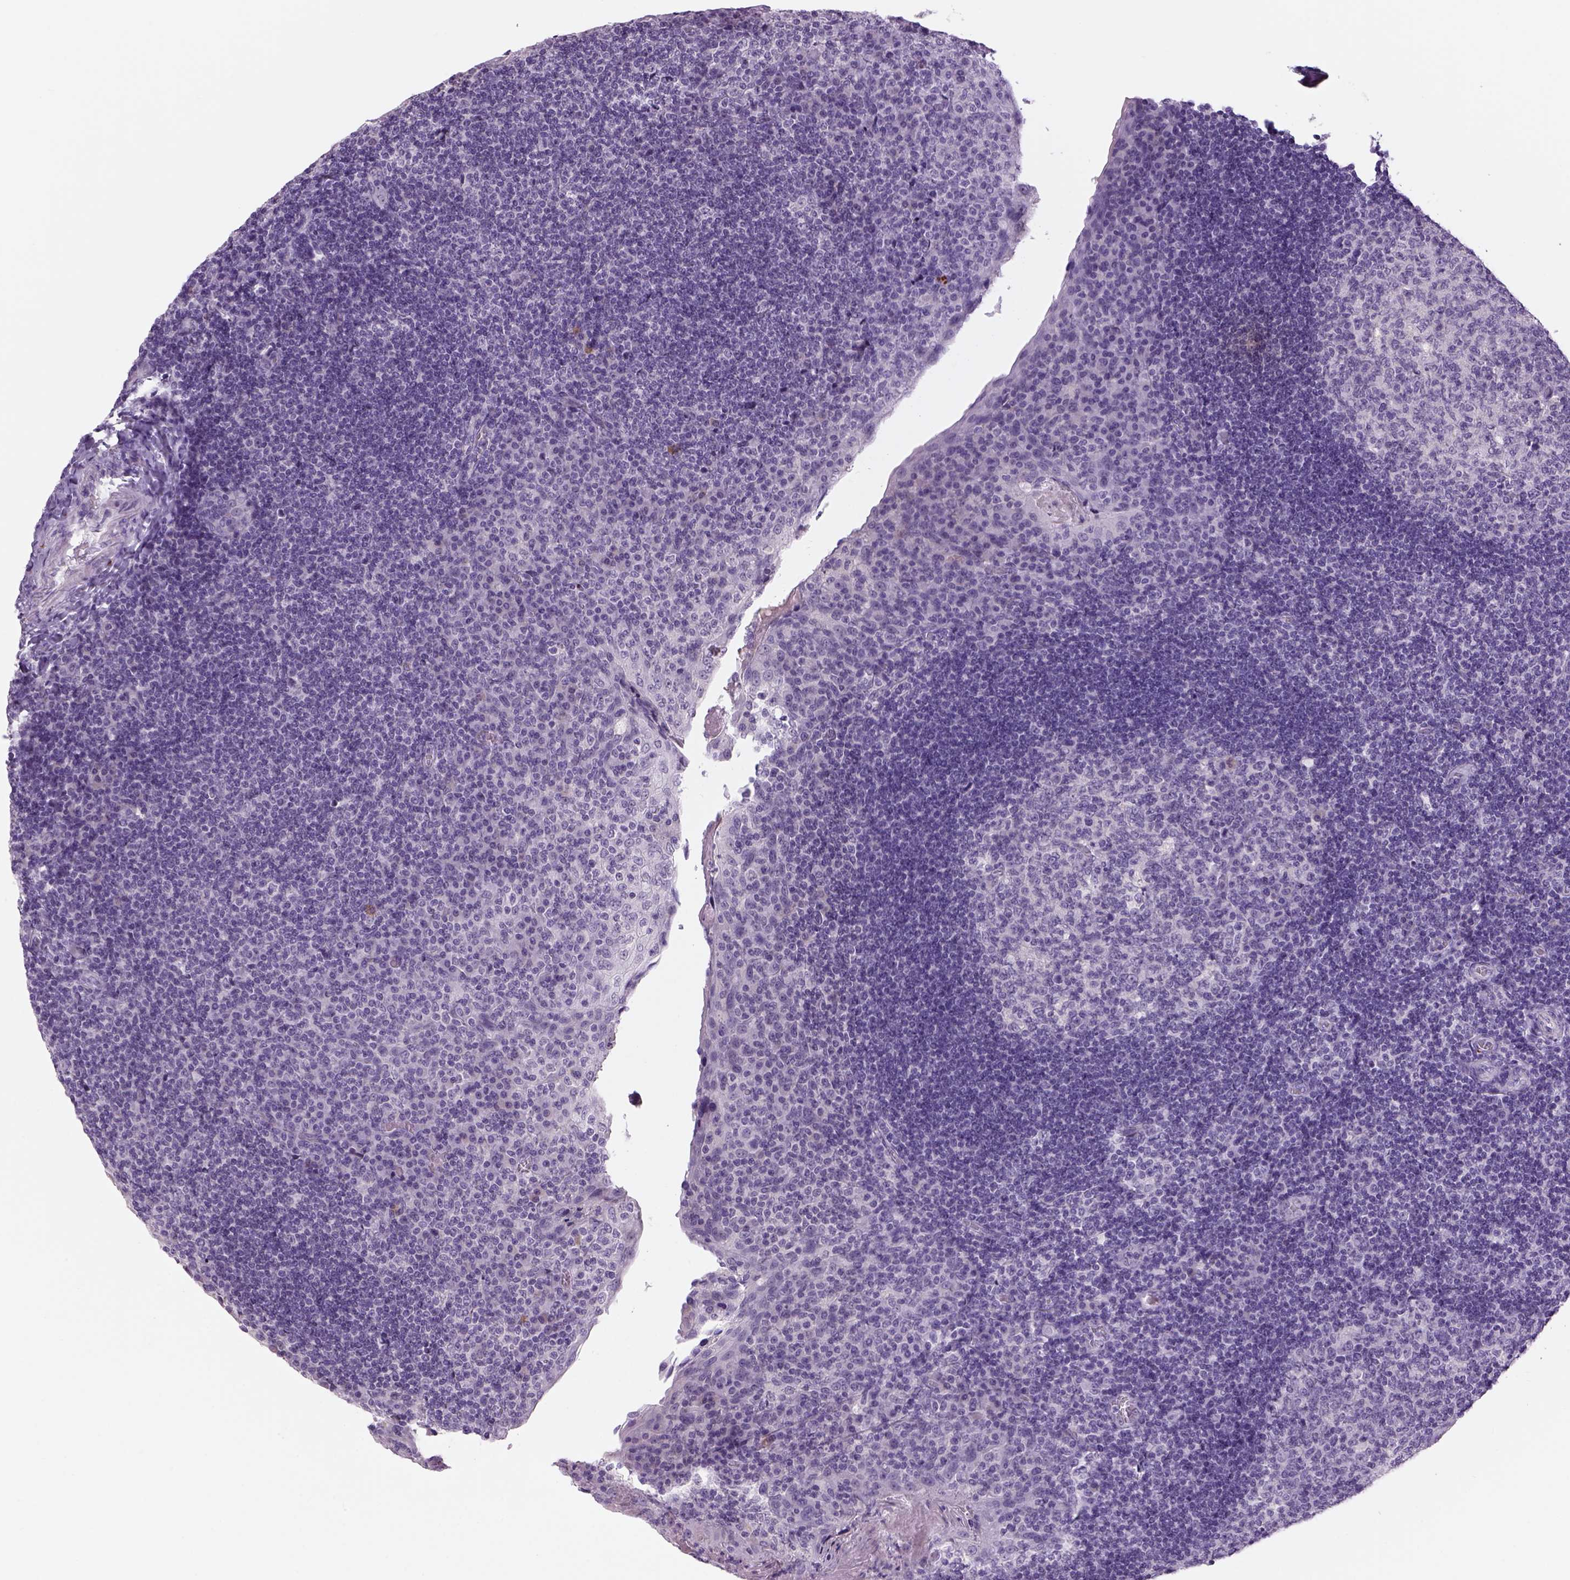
{"staining": {"intensity": "negative", "quantity": "none", "location": "none"}, "tissue": "tonsil", "cell_type": "Germinal center cells", "image_type": "normal", "snomed": [{"axis": "morphology", "description": "Normal tissue, NOS"}, {"axis": "topography", "description": "Tonsil"}], "caption": "The micrograph exhibits no significant staining in germinal center cells of tonsil.", "gene": "DBH", "patient": {"sex": "male", "age": 17}}